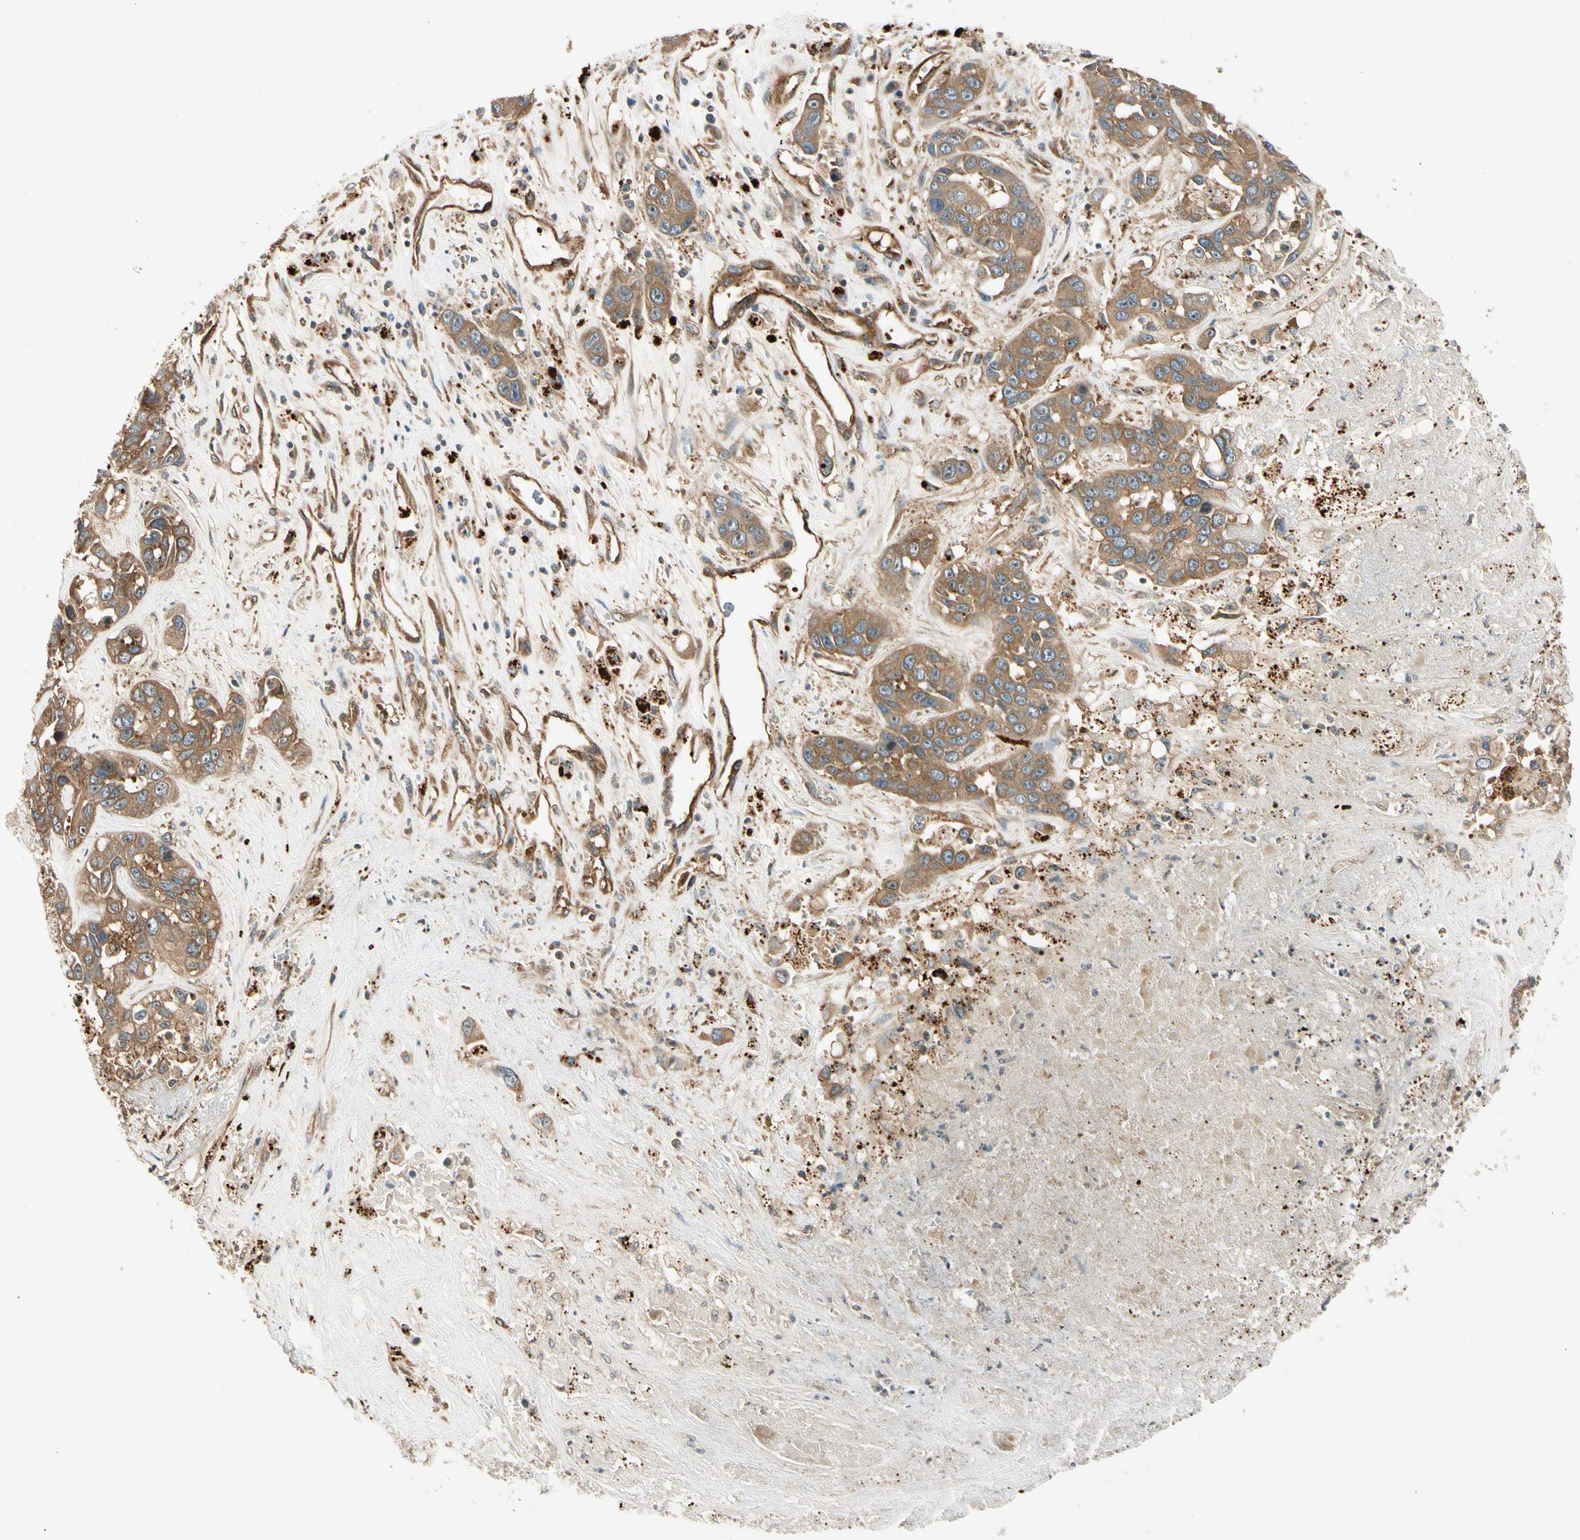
{"staining": {"intensity": "moderate", "quantity": ">75%", "location": "cytoplasmic/membranous"}, "tissue": "liver cancer", "cell_type": "Tumor cells", "image_type": "cancer", "snomed": [{"axis": "morphology", "description": "Cholangiocarcinoma"}, {"axis": "topography", "description": "Liver"}], "caption": "Human liver cancer stained with a protein marker displays moderate staining in tumor cells.", "gene": "ROCK2", "patient": {"sex": "female", "age": 52}}